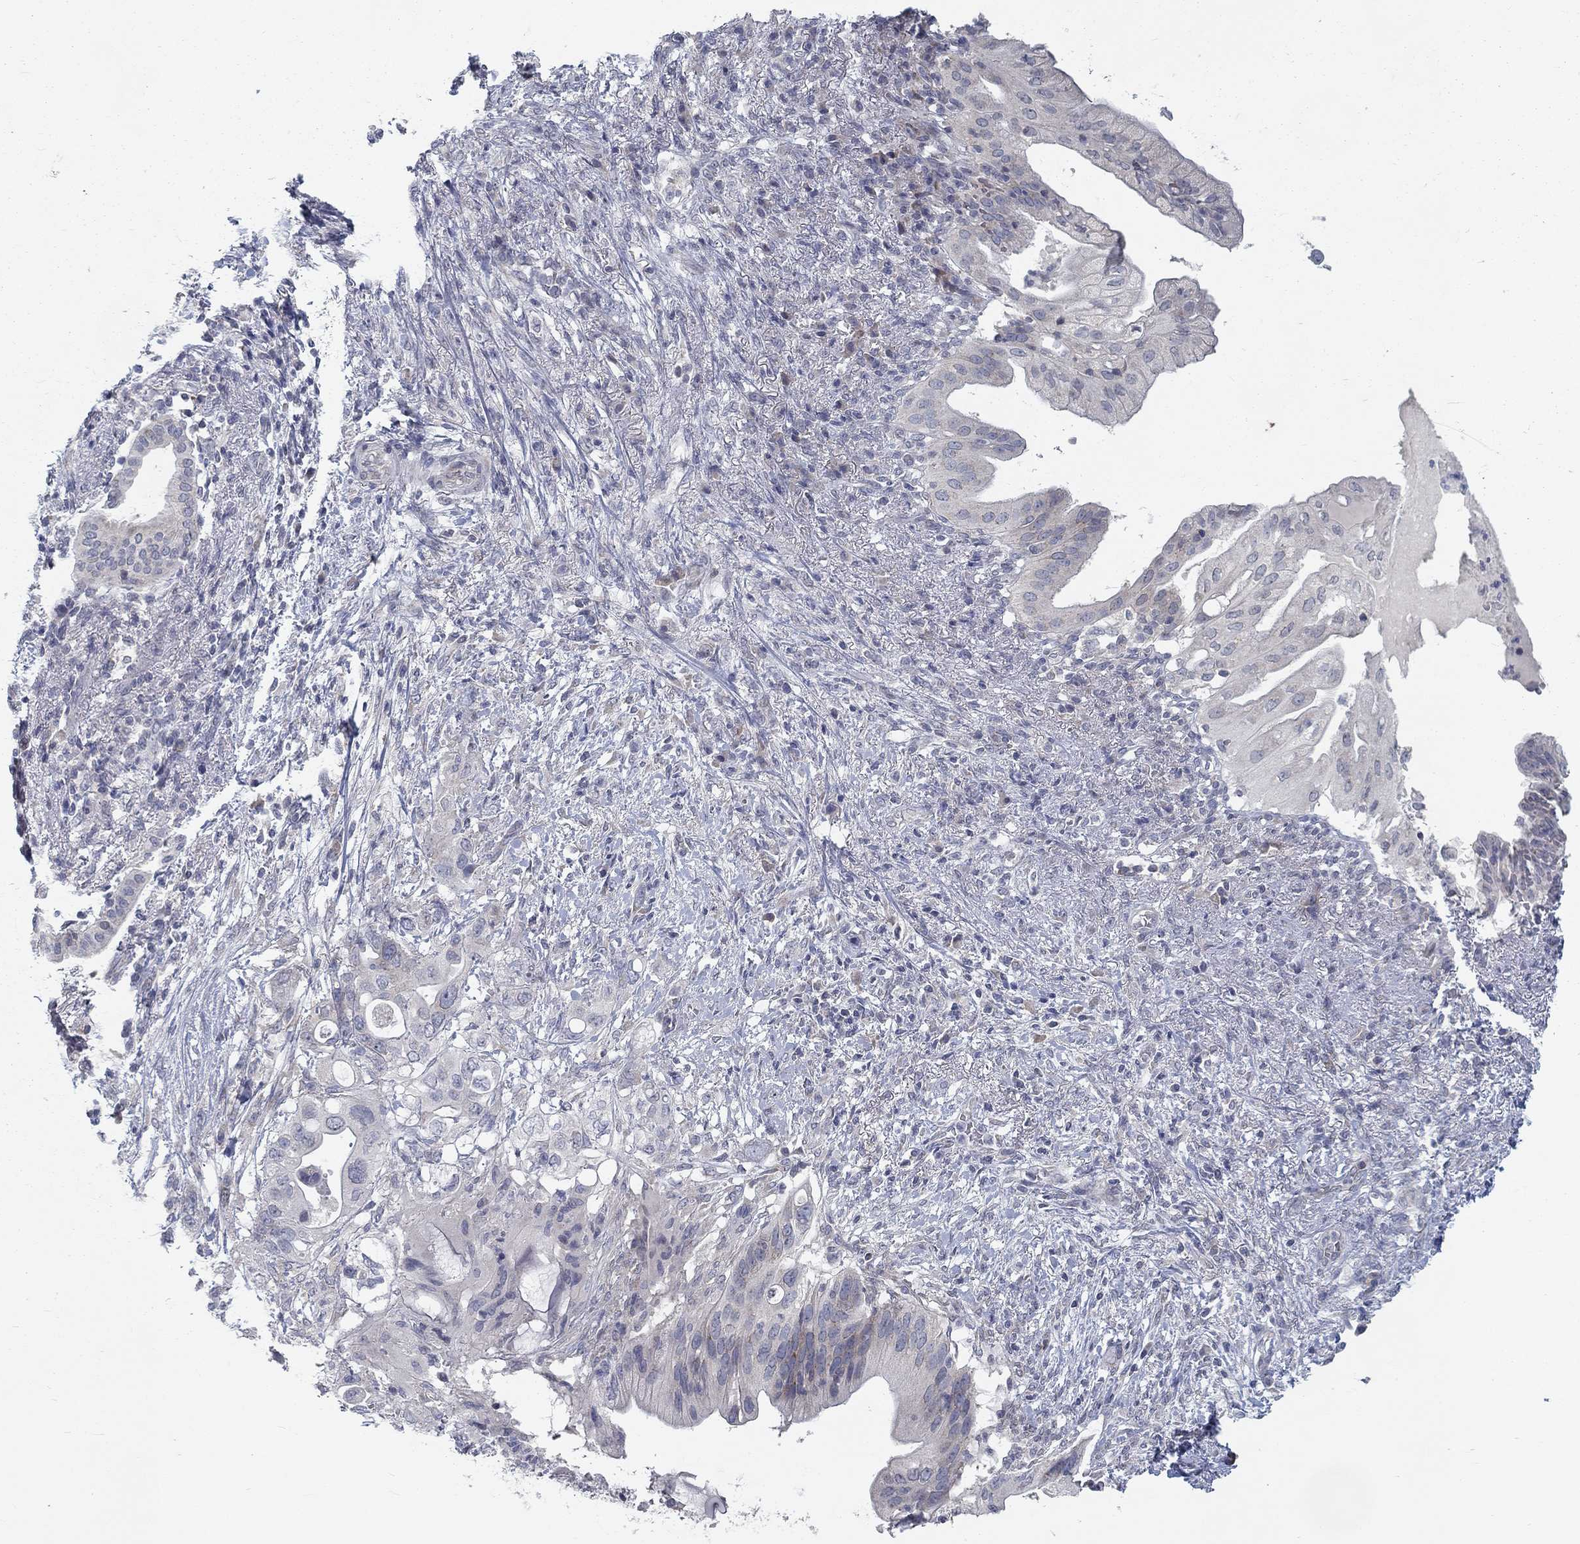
{"staining": {"intensity": "negative", "quantity": "none", "location": "none"}, "tissue": "pancreatic cancer", "cell_type": "Tumor cells", "image_type": "cancer", "snomed": [{"axis": "morphology", "description": "Adenocarcinoma, NOS"}, {"axis": "topography", "description": "Pancreas"}], "caption": "High magnification brightfield microscopy of pancreatic adenocarcinoma stained with DAB (3,3'-diaminobenzidine) (brown) and counterstained with hematoxylin (blue): tumor cells show no significant expression.", "gene": "ATP1A3", "patient": {"sex": "female", "age": 72}}